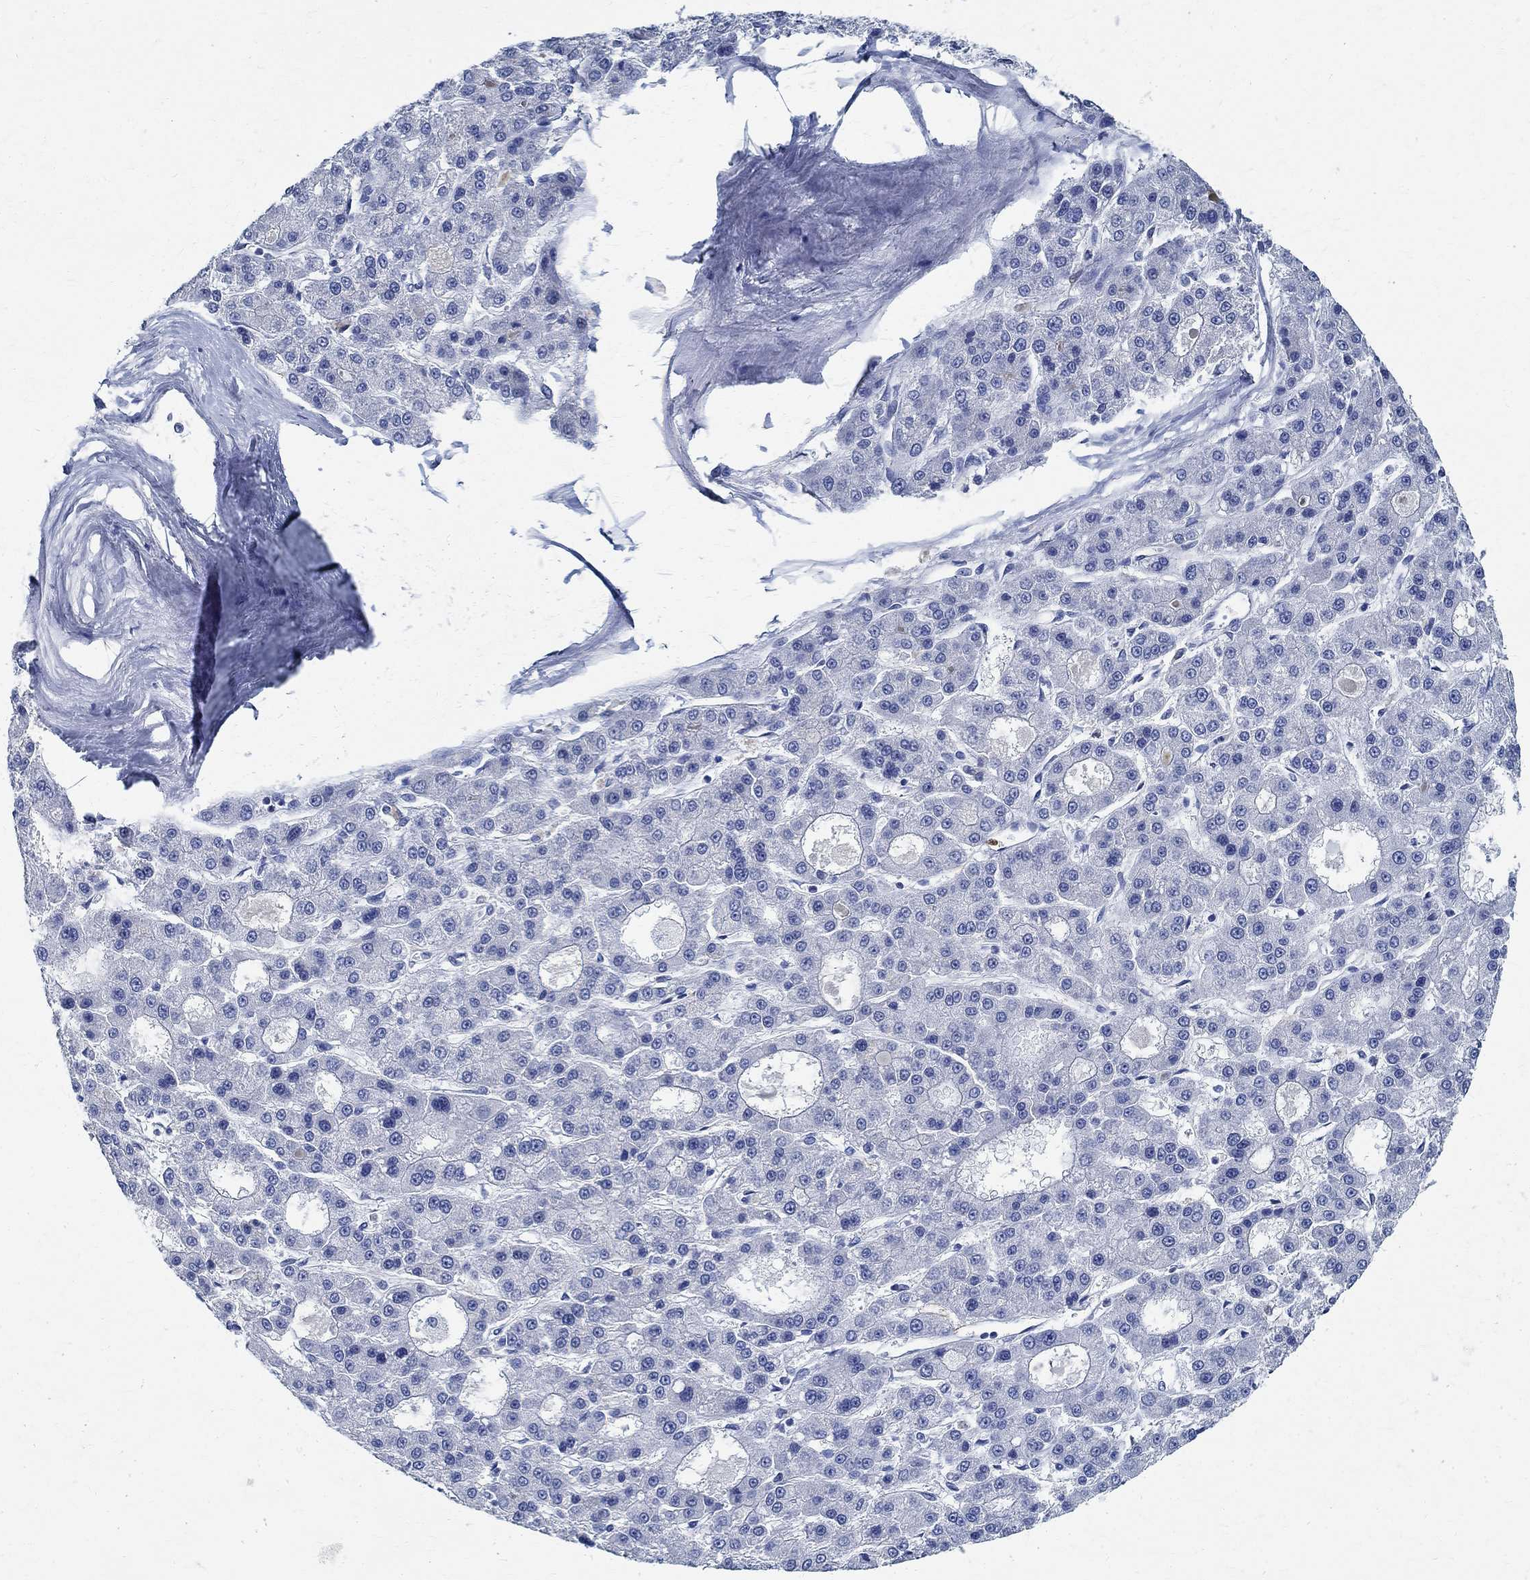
{"staining": {"intensity": "negative", "quantity": "none", "location": "none"}, "tissue": "liver cancer", "cell_type": "Tumor cells", "image_type": "cancer", "snomed": [{"axis": "morphology", "description": "Carcinoma, Hepatocellular, NOS"}, {"axis": "topography", "description": "Liver"}], "caption": "Protein analysis of hepatocellular carcinoma (liver) demonstrates no significant staining in tumor cells. Nuclei are stained in blue.", "gene": "PRX", "patient": {"sex": "male", "age": 70}}